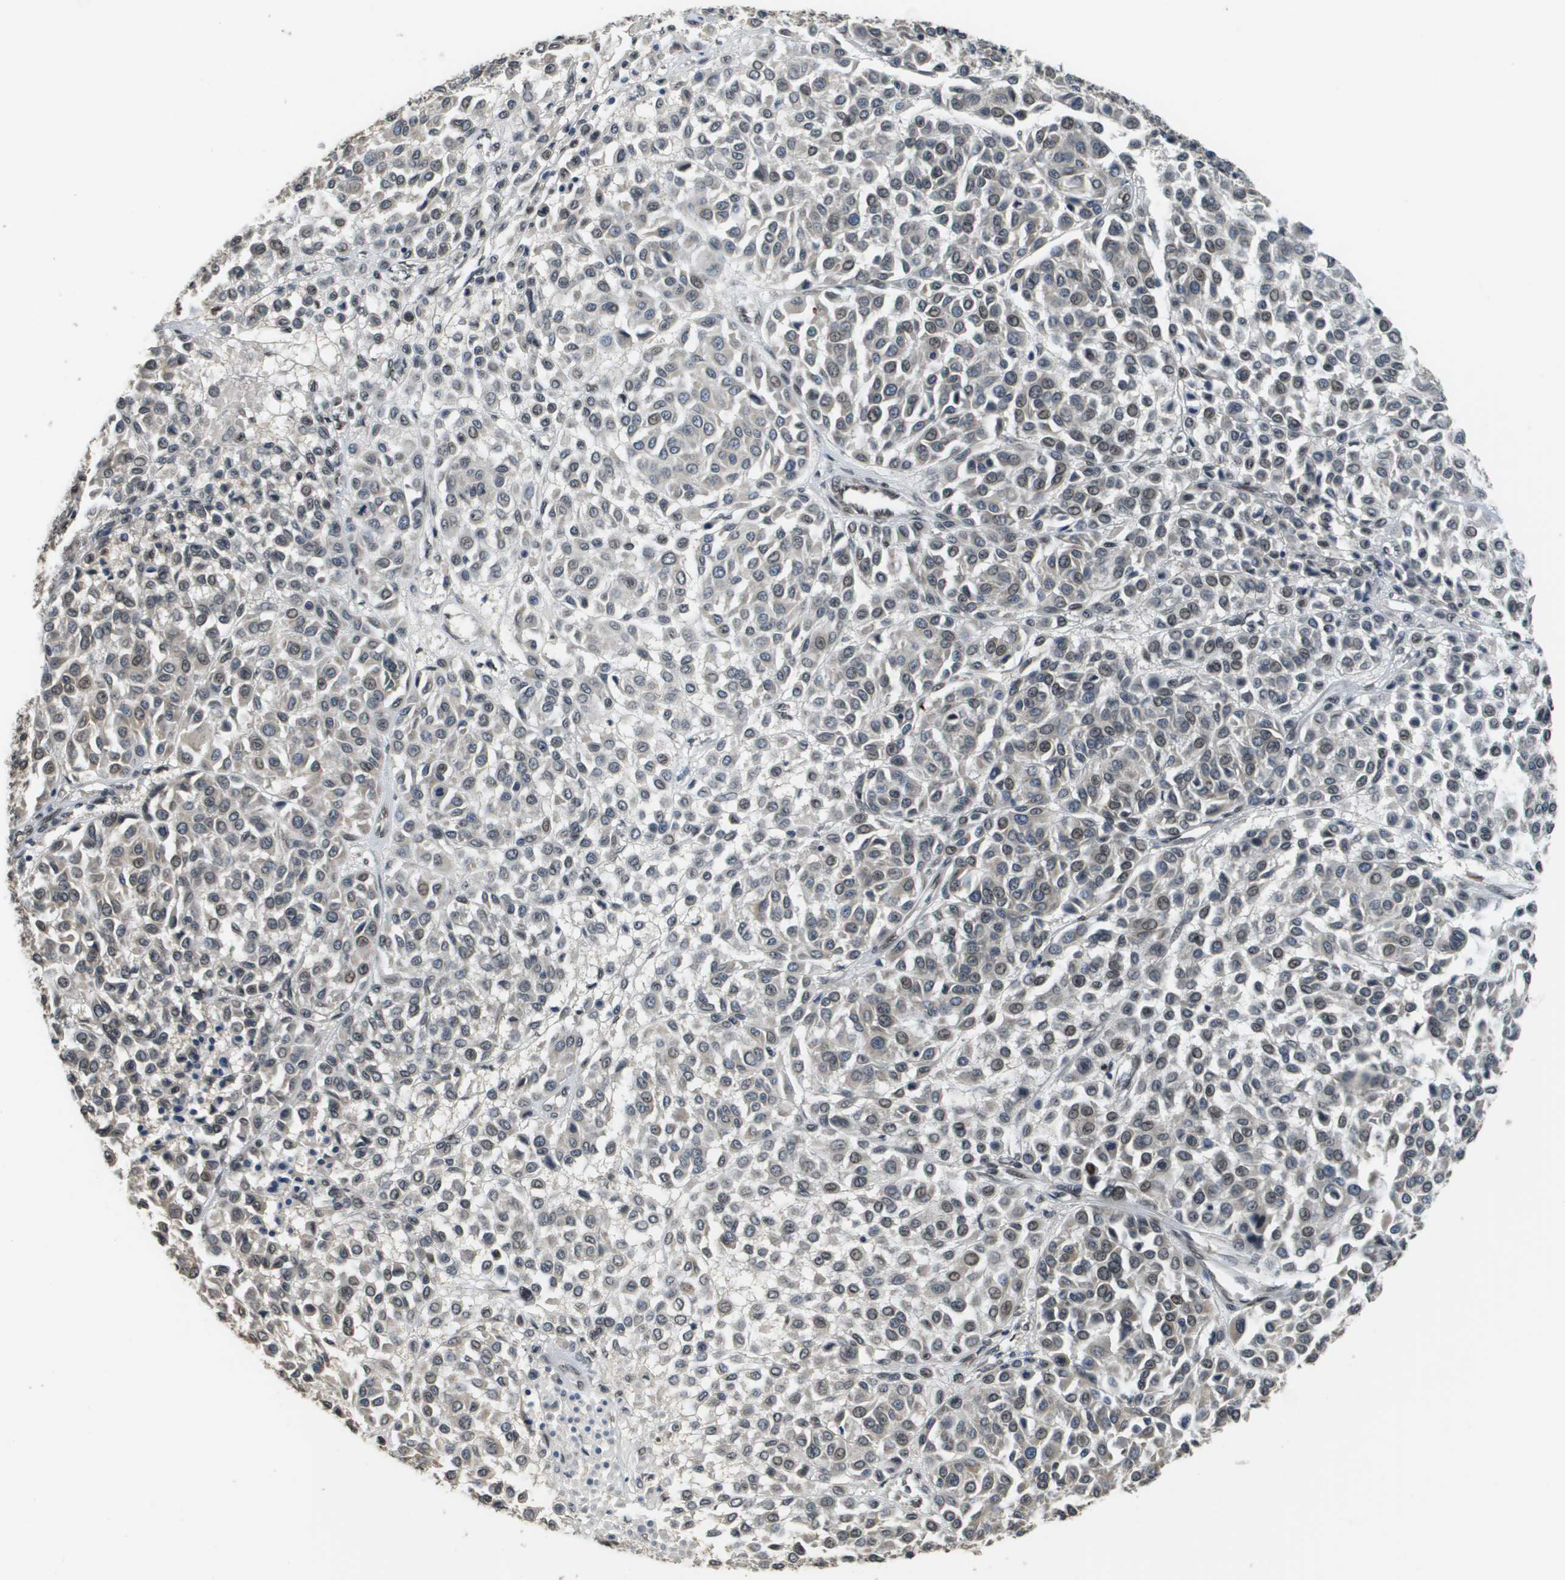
{"staining": {"intensity": "weak", "quantity": "25%-75%", "location": "cytoplasmic/membranous,nuclear"}, "tissue": "melanoma", "cell_type": "Tumor cells", "image_type": "cancer", "snomed": [{"axis": "morphology", "description": "Malignant melanoma, Metastatic site"}, {"axis": "topography", "description": "Soft tissue"}], "caption": "An immunohistochemistry micrograph of tumor tissue is shown. Protein staining in brown shows weak cytoplasmic/membranous and nuclear positivity in malignant melanoma (metastatic site) within tumor cells. The staining was performed using DAB (3,3'-diaminobenzidine) to visualize the protein expression in brown, while the nuclei were stained in blue with hematoxylin (Magnification: 20x).", "gene": "FANCC", "patient": {"sex": "male", "age": 41}}